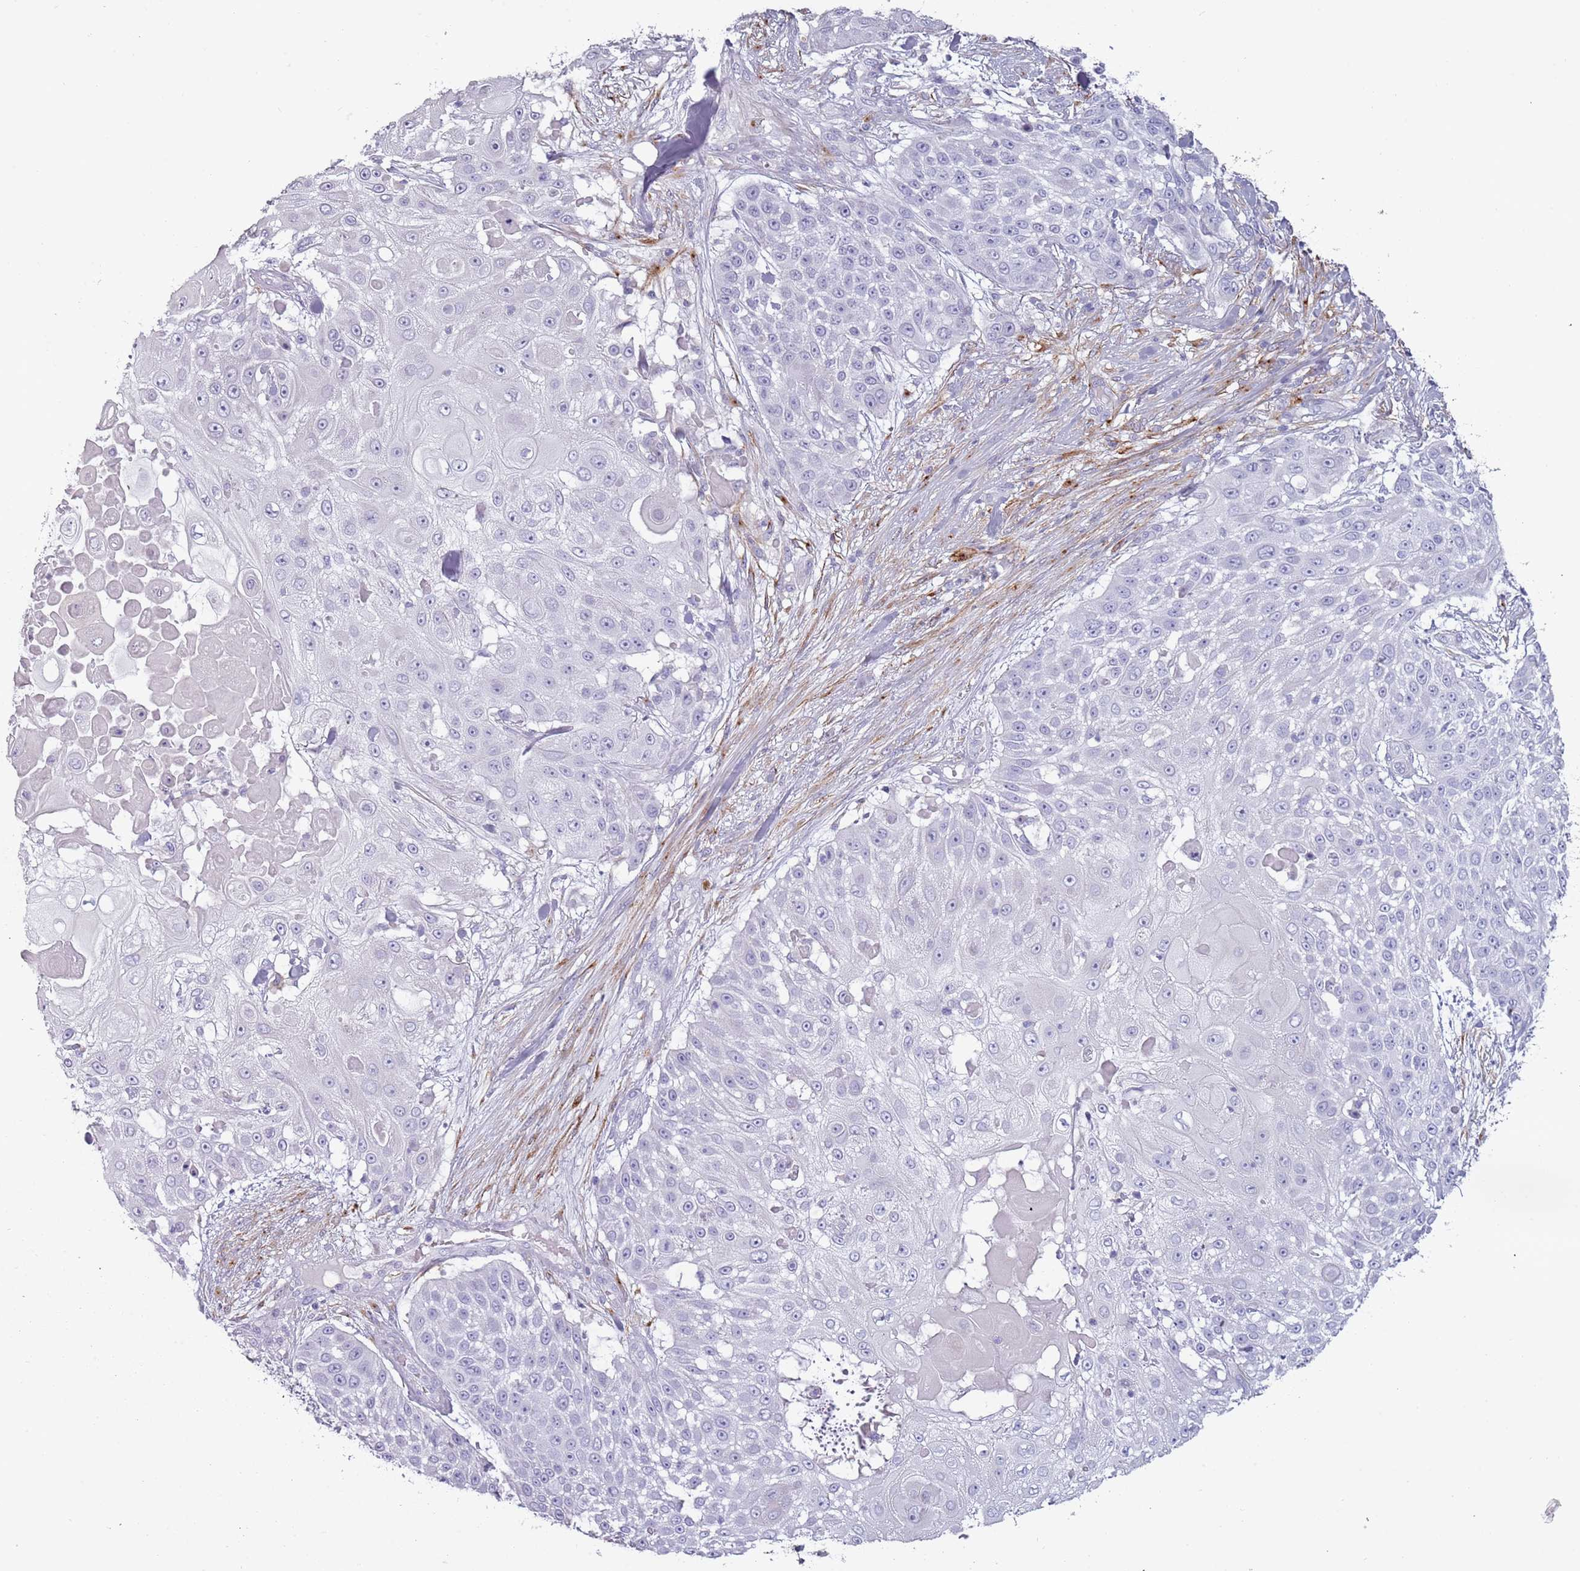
{"staining": {"intensity": "negative", "quantity": "none", "location": "none"}, "tissue": "skin cancer", "cell_type": "Tumor cells", "image_type": "cancer", "snomed": [{"axis": "morphology", "description": "Squamous cell carcinoma, NOS"}, {"axis": "topography", "description": "Skin"}], "caption": "Tumor cells show no significant staining in squamous cell carcinoma (skin).", "gene": "COLEC12", "patient": {"sex": "female", "age": 86}}